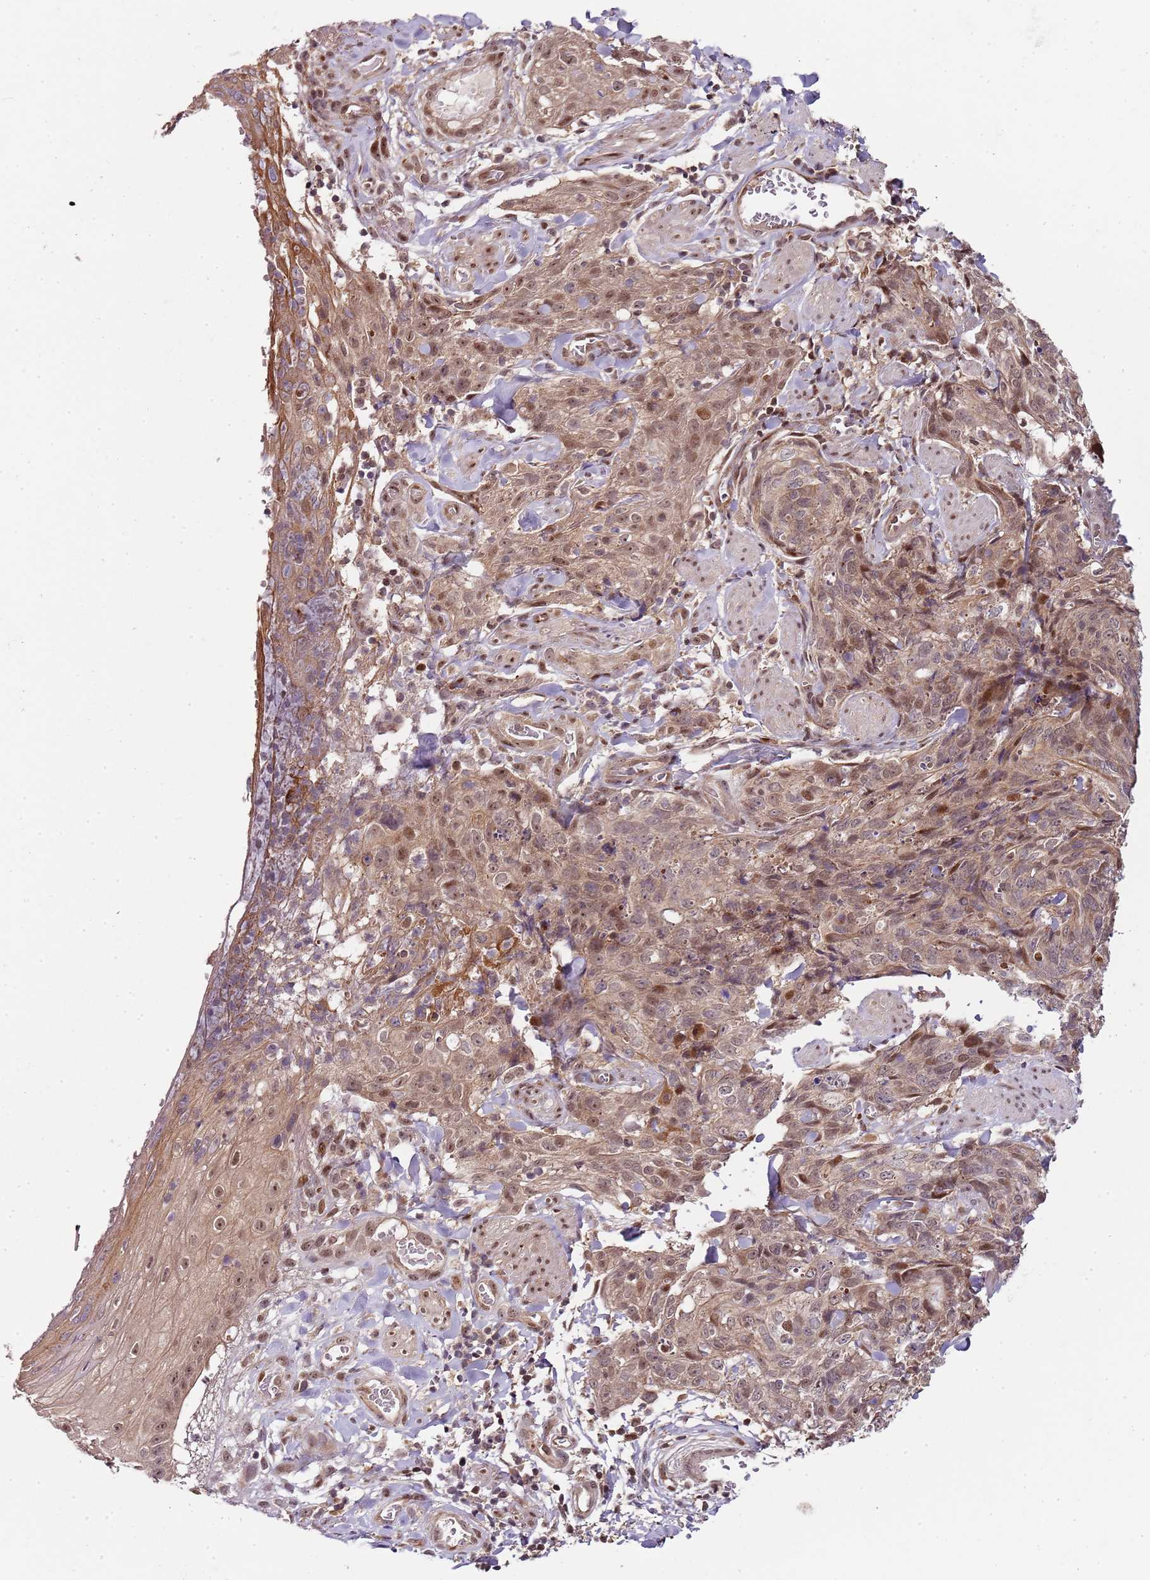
{"staining": {"intensity": "moderate", "quantity": ">75%", "location": "cytoplasmic/membranous,nuclear"}, "tissue": "skin cancer", "cell_type": "Tumor cells", "image_type": "cancer", "snomed": [{"axis": "morphology", "description": "Squamous cell carcinoma, NOS"}, {"axis": "topography", "description": "Skin"}, {"axis": "topography", "description": "Vulva"}], "caption": "Tumor cells display medium levels of moderate cytoplasmic/membranous and nuclear staining in approximately >75% of cells in human skin squamous cell carcinoma.", "gene": "EDC3", "patient": {"sex": "female", "age": 85}}